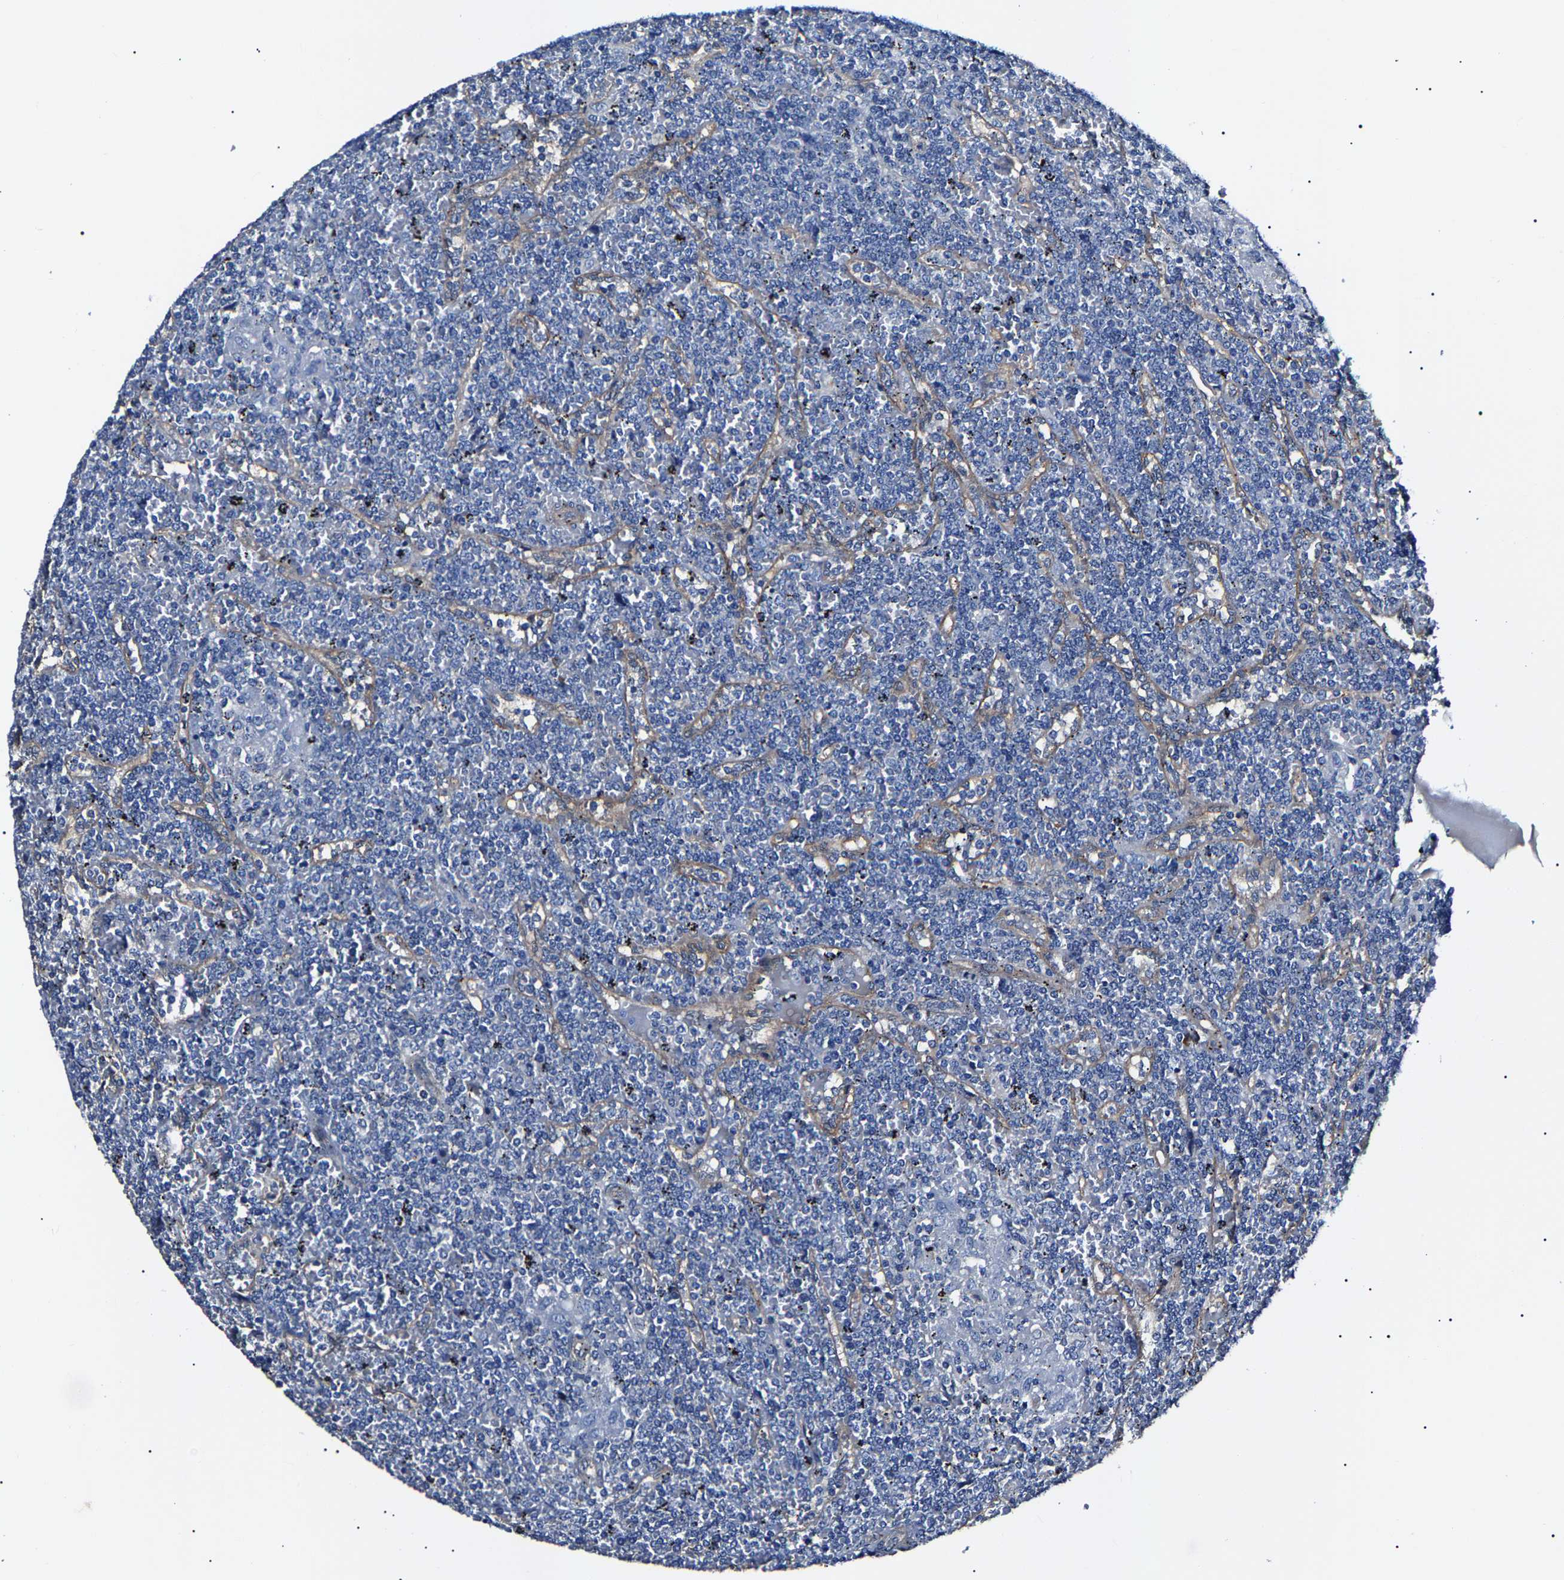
{"staining": {"intensity": "negative", "quantity": "none", "location": "none"}, "tissue": "lymphoma", "cell_type": "Tumor cells", "image_type": "cancer", "snomed": [{"axis": "morphology", "description": "Malignant lymphoma, non-Hodgkin's type, Low grade"}, {"axis": "topography", "description": "Spleen"}], "caption": "A micrograph of human malignant lymphoma, non-Hodgkin's type (low-grade) is negative for staining in tumor cells.", "gene": "KLHL42", "patient": {"sex": "female", "age": 19}}